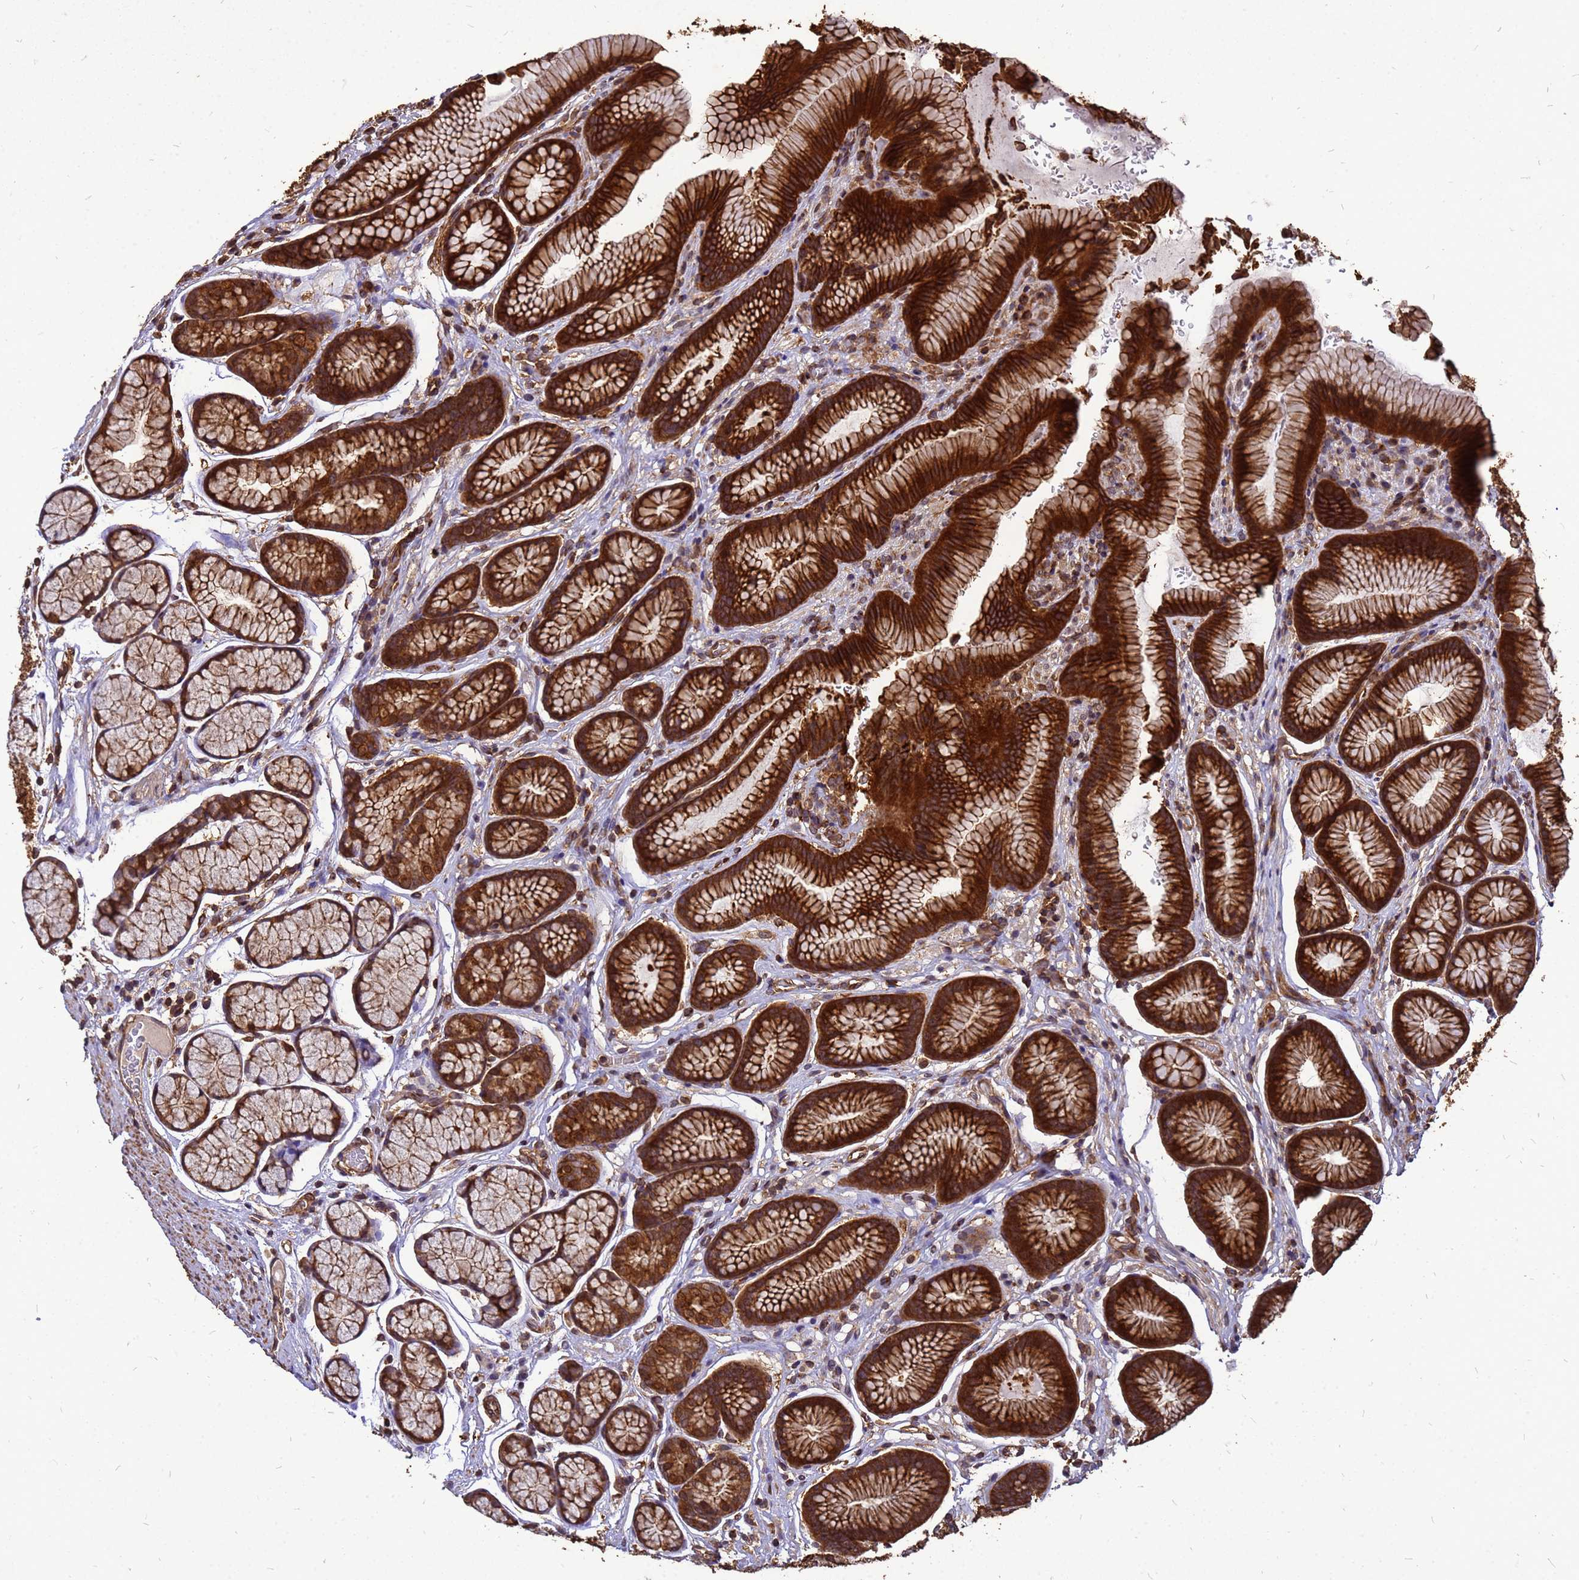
{"staining": {"intensity": "strong", "quantity": ">75%", "location": "cytoplasmic/membranous"}, "tissue": "stomach", "cell_type": "Glandular cells", "image_type": "normal", "snomed": [{"axis": "morphology", "description": "Normal tissue, NOS"}, {"axis": "topography", "description": "Stomach"}], "caption": "A histopathology image showing strong cytoplasmic/membranous staining in approximately >75% of glandular cells in normal stomach, as visualized by brown immunohistochemical staining.", "gene": "ZNF618", "patient": {"sex": "male", "age": 42}}